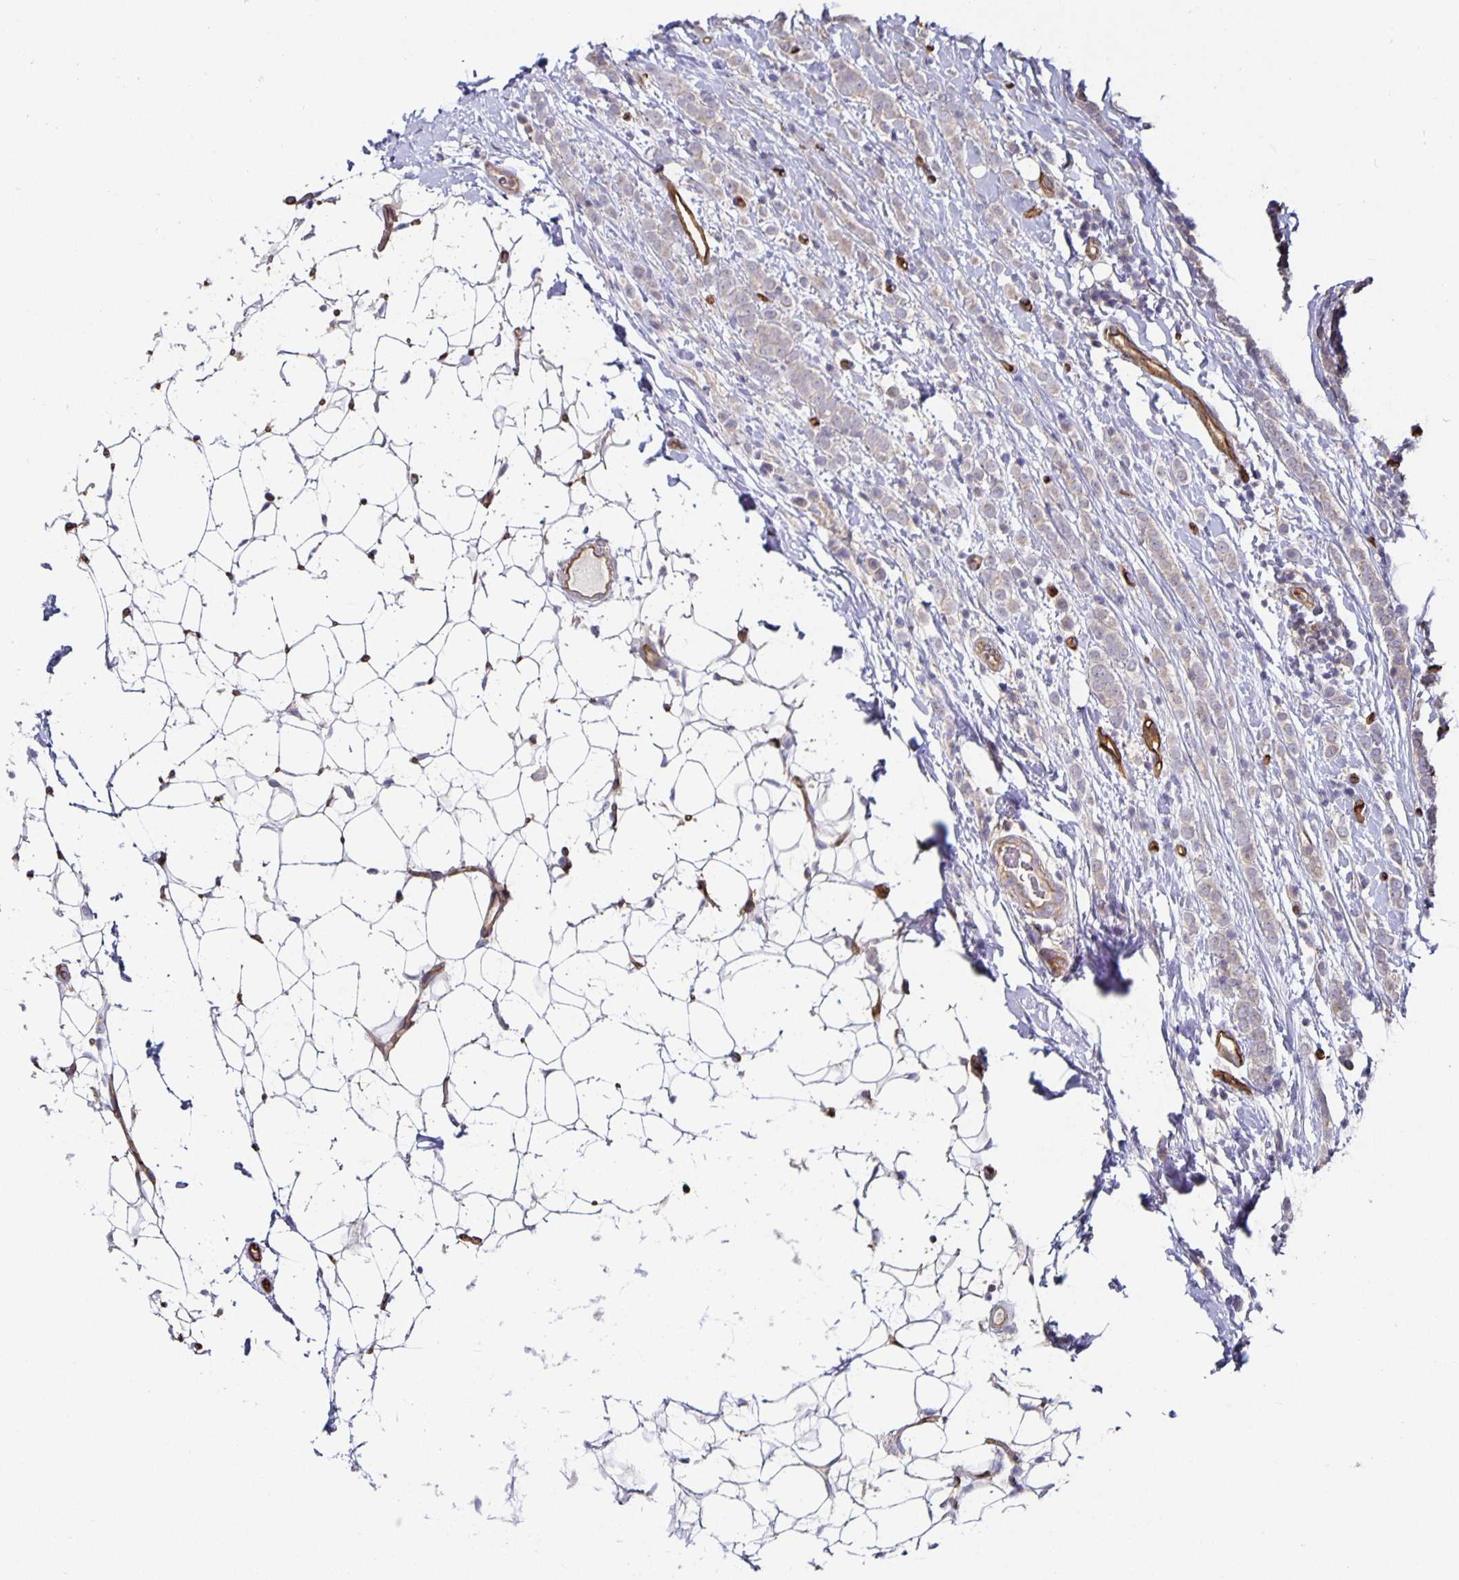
{"staining": {"intensity": "weak", "quantity": "<25%", "location": "cytoplasmic/membranous"}, "tissue": "breast cancer", "cell_type": "Tumor cells", "image_type": "cancer", "snomed": [{"axis": "morphology", "description": "Lobular carcinoma"}, {"axis": "topography", "description": "Breast"}], "caption": "Tumor cells are negative for brown protein staining in breast cancer (lobular carcinoma). (Brightfield microscopy of DAB (3,3'-diaminobenzidine) immunohistochemistry (IHC) at high magnification).", "gene": "PODXL", "patient": {"sex": "female", "age": 49}}